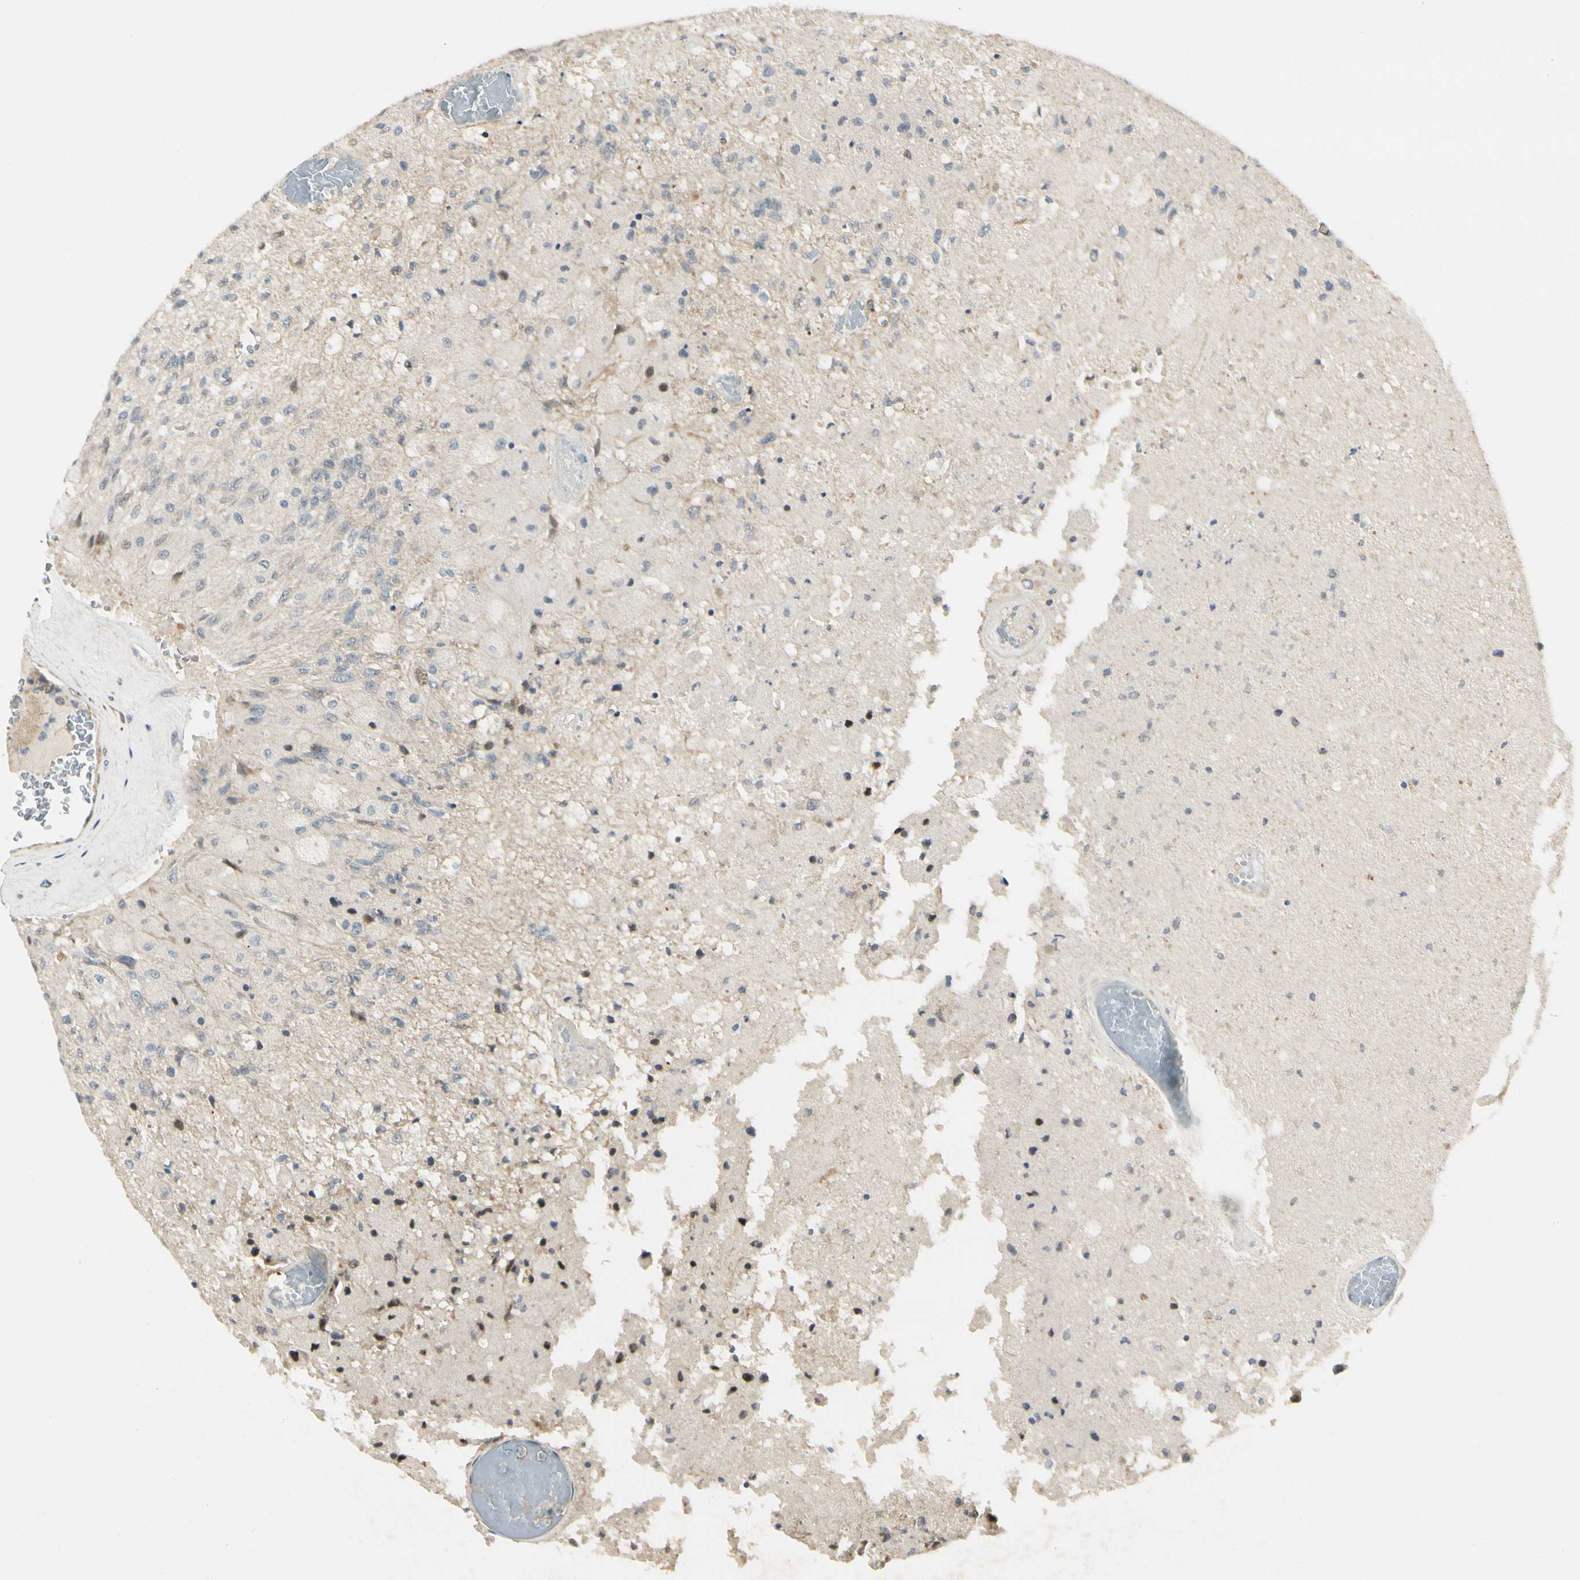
{"staining": {"intensity": "weak", "quantity": "<25%", "location": "nuclear"}, "tissue": "glioma", "cell_type": "Tumor cells", "image_type": "cancer", "snomed": [{"axis": "morphology", "description": "Normal tissue, NOS"}, {"axis": "morphology", "description": "Glioma, malignant, High grade"}, {"axis": "topography", "description": "Cerebral cortex"}], "caption": "Immunohistochemical staining of malignant high-grade glioma exhibits no significant staining in tumor cells.", "gene": "P4HA3", "patient": {"sex": "male", "age": 77}}